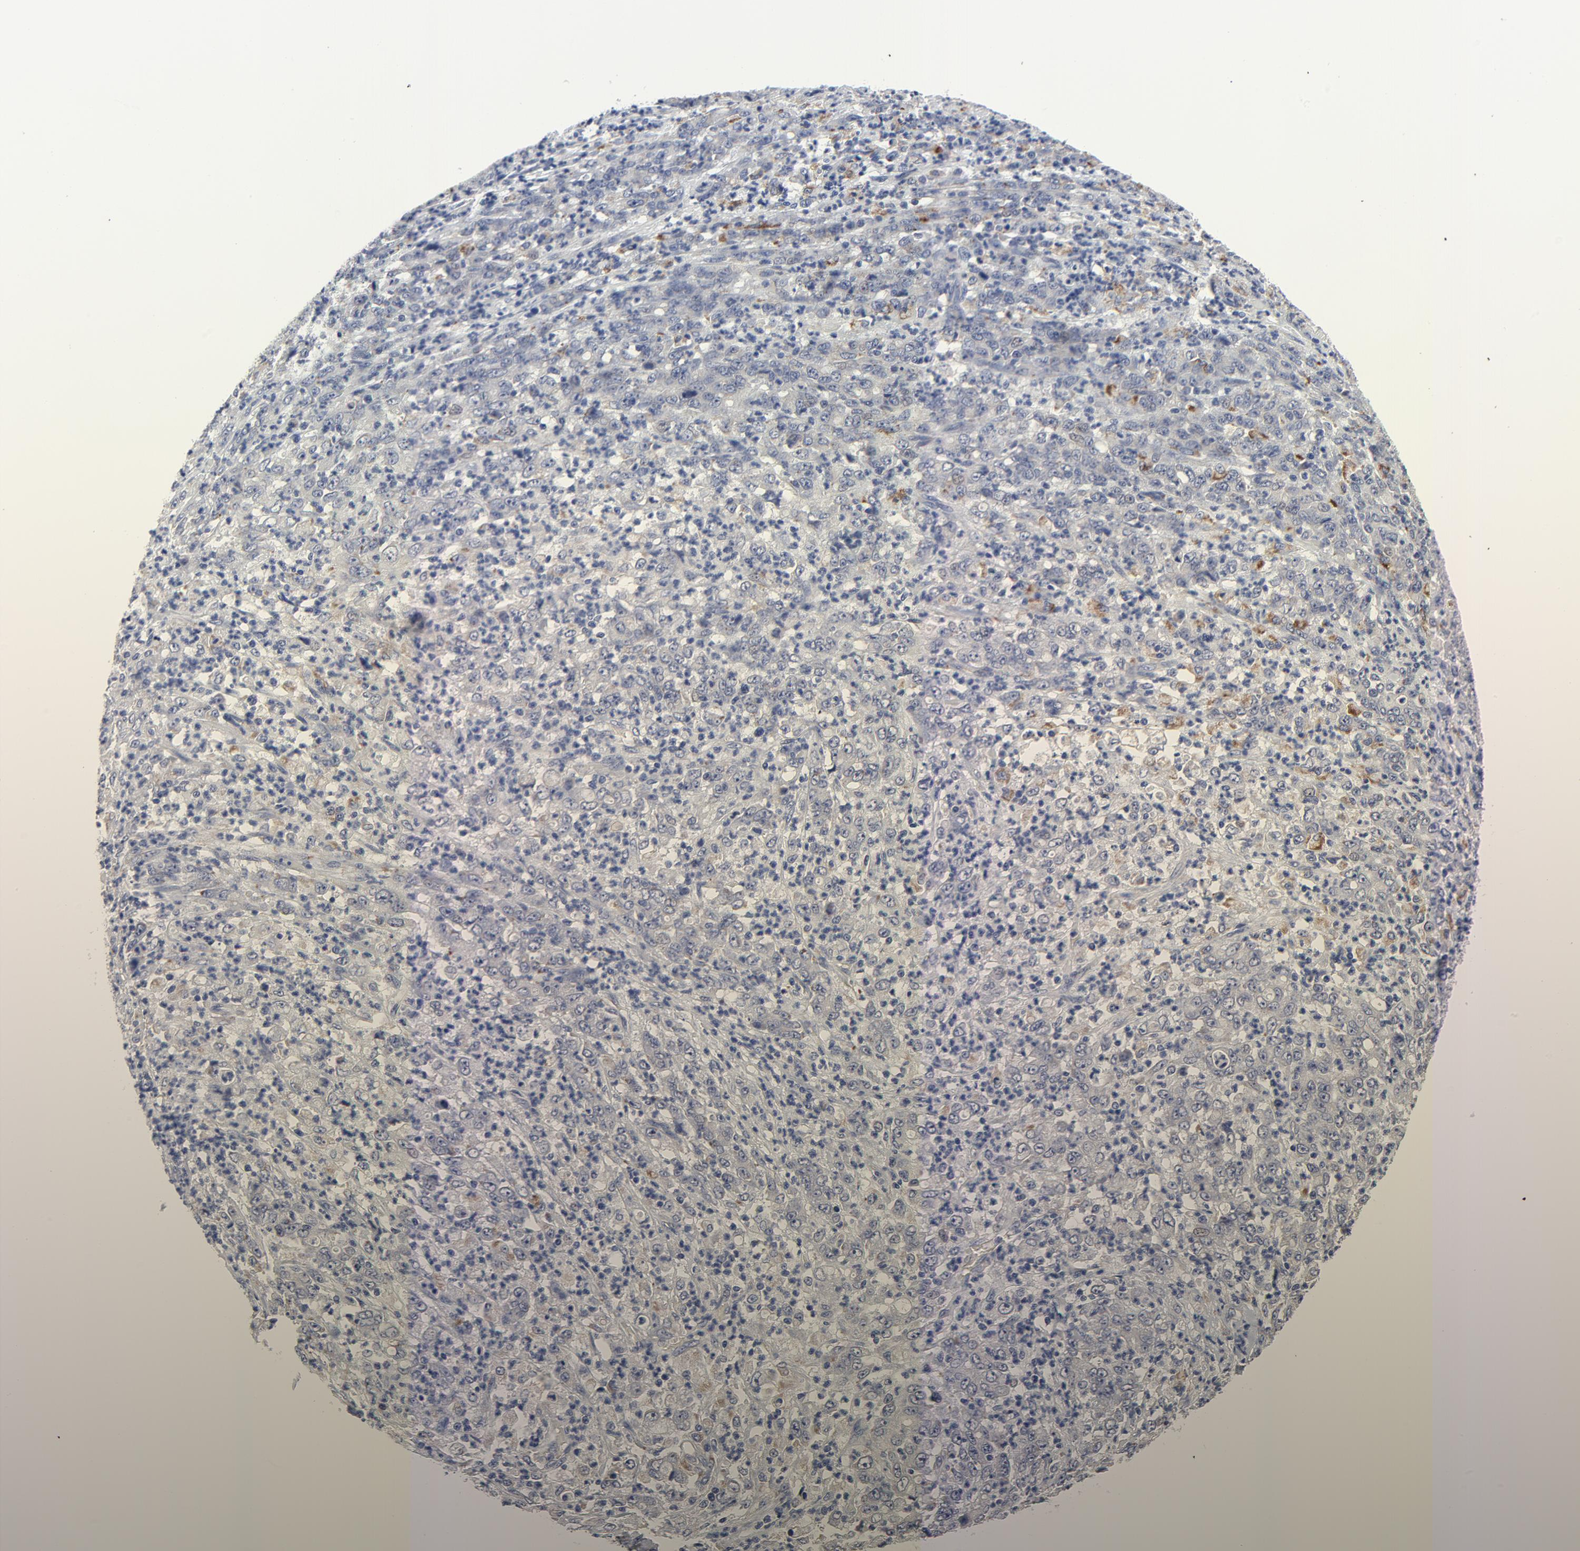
{"staining": {"intensity": "moderate", "quantity": "<25%", "location": "cytoplasmic/membranous"}, "tissue": "stomach cancer", "cell_type": "Tumor cells", "image_type": "cancer", "snomed": [{"axis": "morphology", "description": "Adenocarcinoma, NOS"}, {"axis": "topography", "description": "Stomach, lower"}], "caption": "This photomicrograph shows IHC staining of human stomach cancer, with low moderate cytoplasmic/membranous positivity in about <25% of tumor cells.", "gene": "DHRSX", "patient": {"sex": "female", "age": 71}}